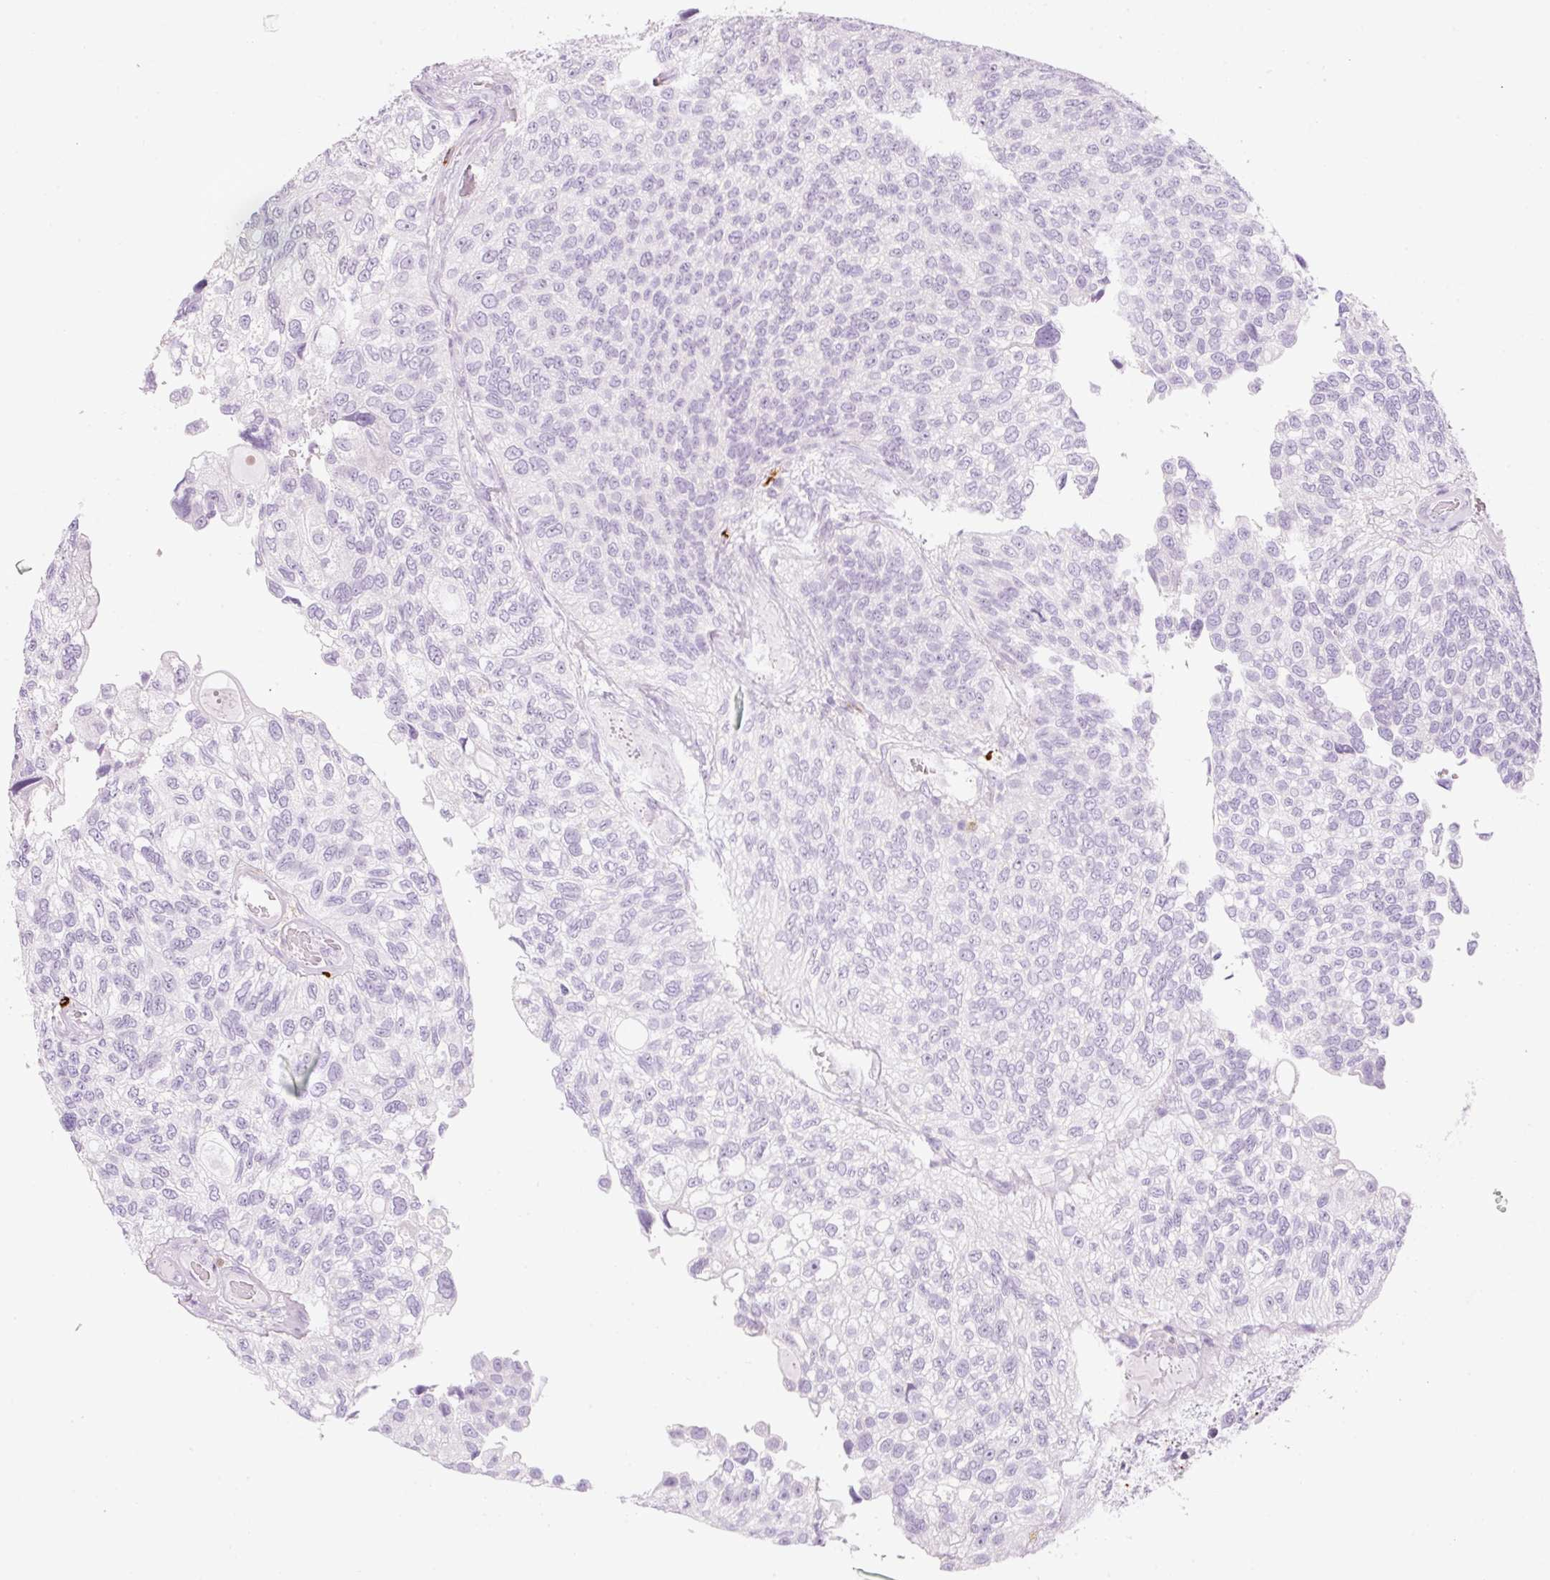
{"staining": {"intensity": "negative", "quantity": "none", "location": "none"}, "tissue": "urothelial cancer", "cell_type": "Tumor cells", "image_type": "cancer", "snomed": [{"axis": "morphology", "description": "Urothelial carcinoma, NOS"}, {"axis": "topography", "description": "Urinary bladder"}], "caption": "Histopathology image shows no significant protein positivity in tumor cells of urothelial cancer.", "gene": "CMA1", "patient": {"sex": "male", "age": 87}}